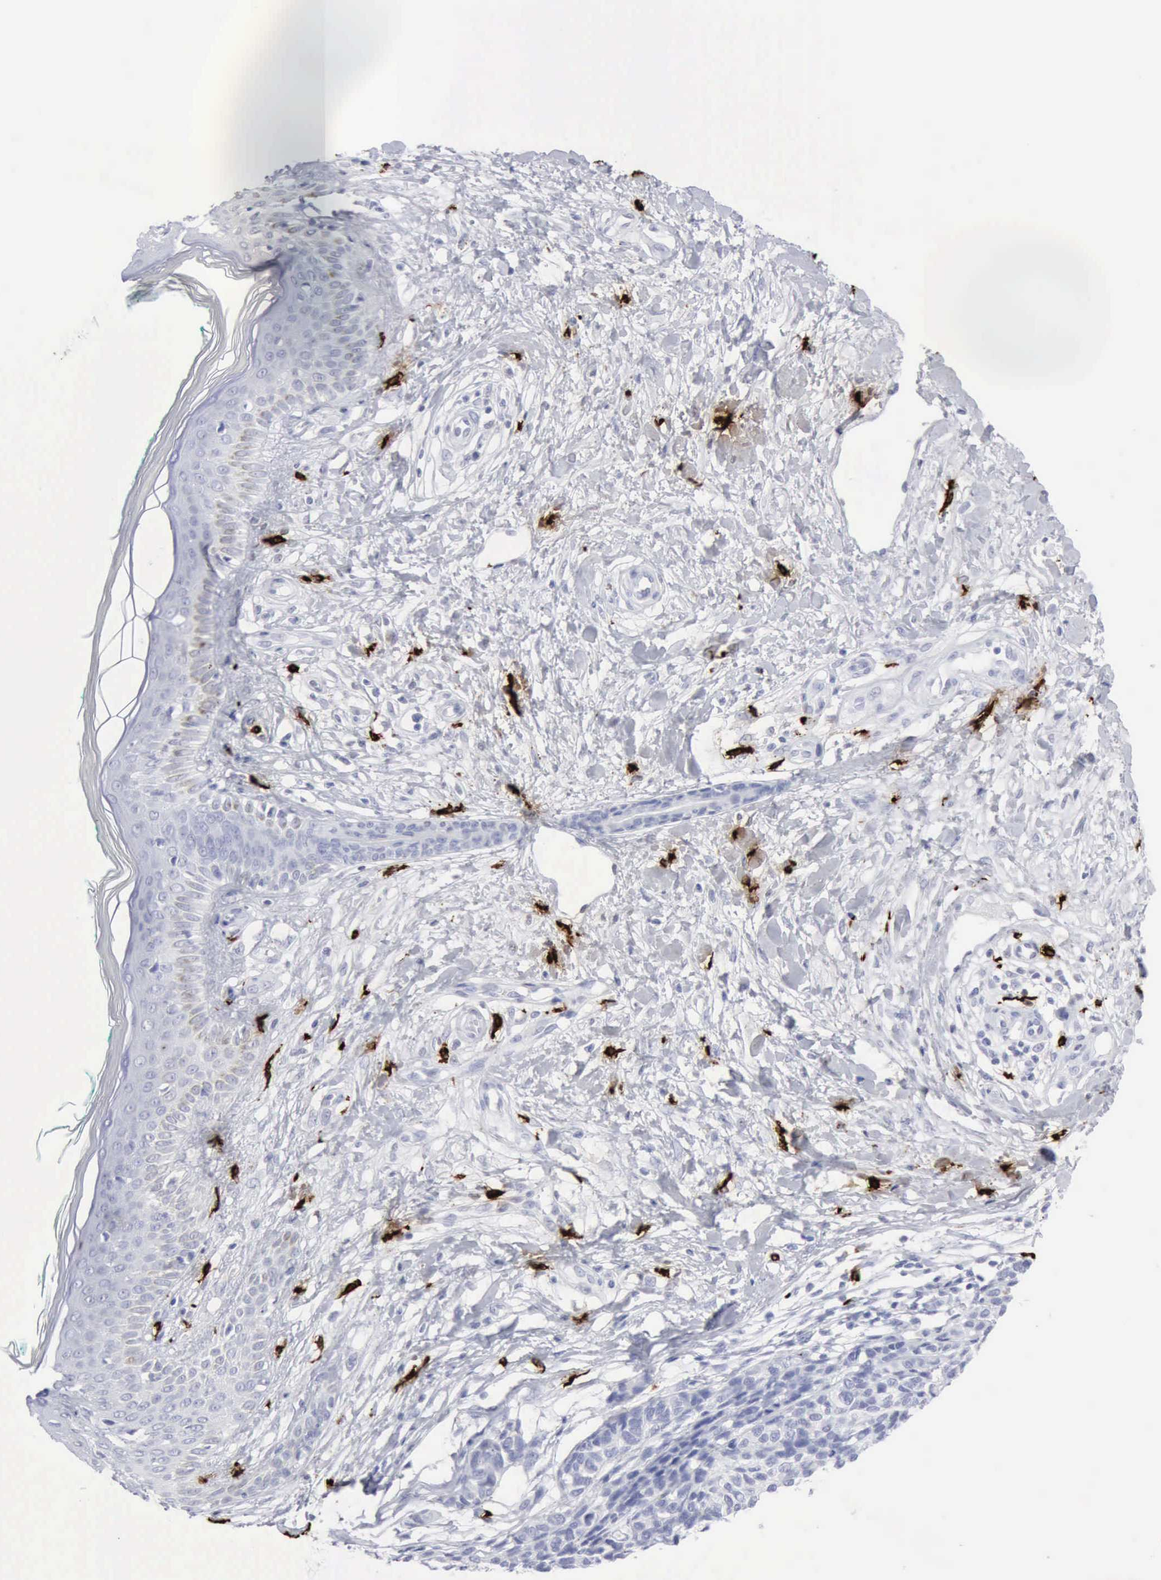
{"staining": {"intensity": "negative", "quantity": "none", "location": "none"}, "tissue": "melanoma", "cell_type": "Tumor cells", "image_type": "cancer", "snomed": [{"axis": "morphology", "description": "Malignant melanoma, NOS"}, {"axis": "topography", "description": "Skin"}], "caption": "DAB (3,3'-diaminobenzidine) immunohistochemical staining of human melanoma reveals no significant staining in tumor cells. (DAB immunohistochemistry with hematoxylin counter stain).", "gene": "CMA1", "patient": {"sex": "female", "age": 85}}